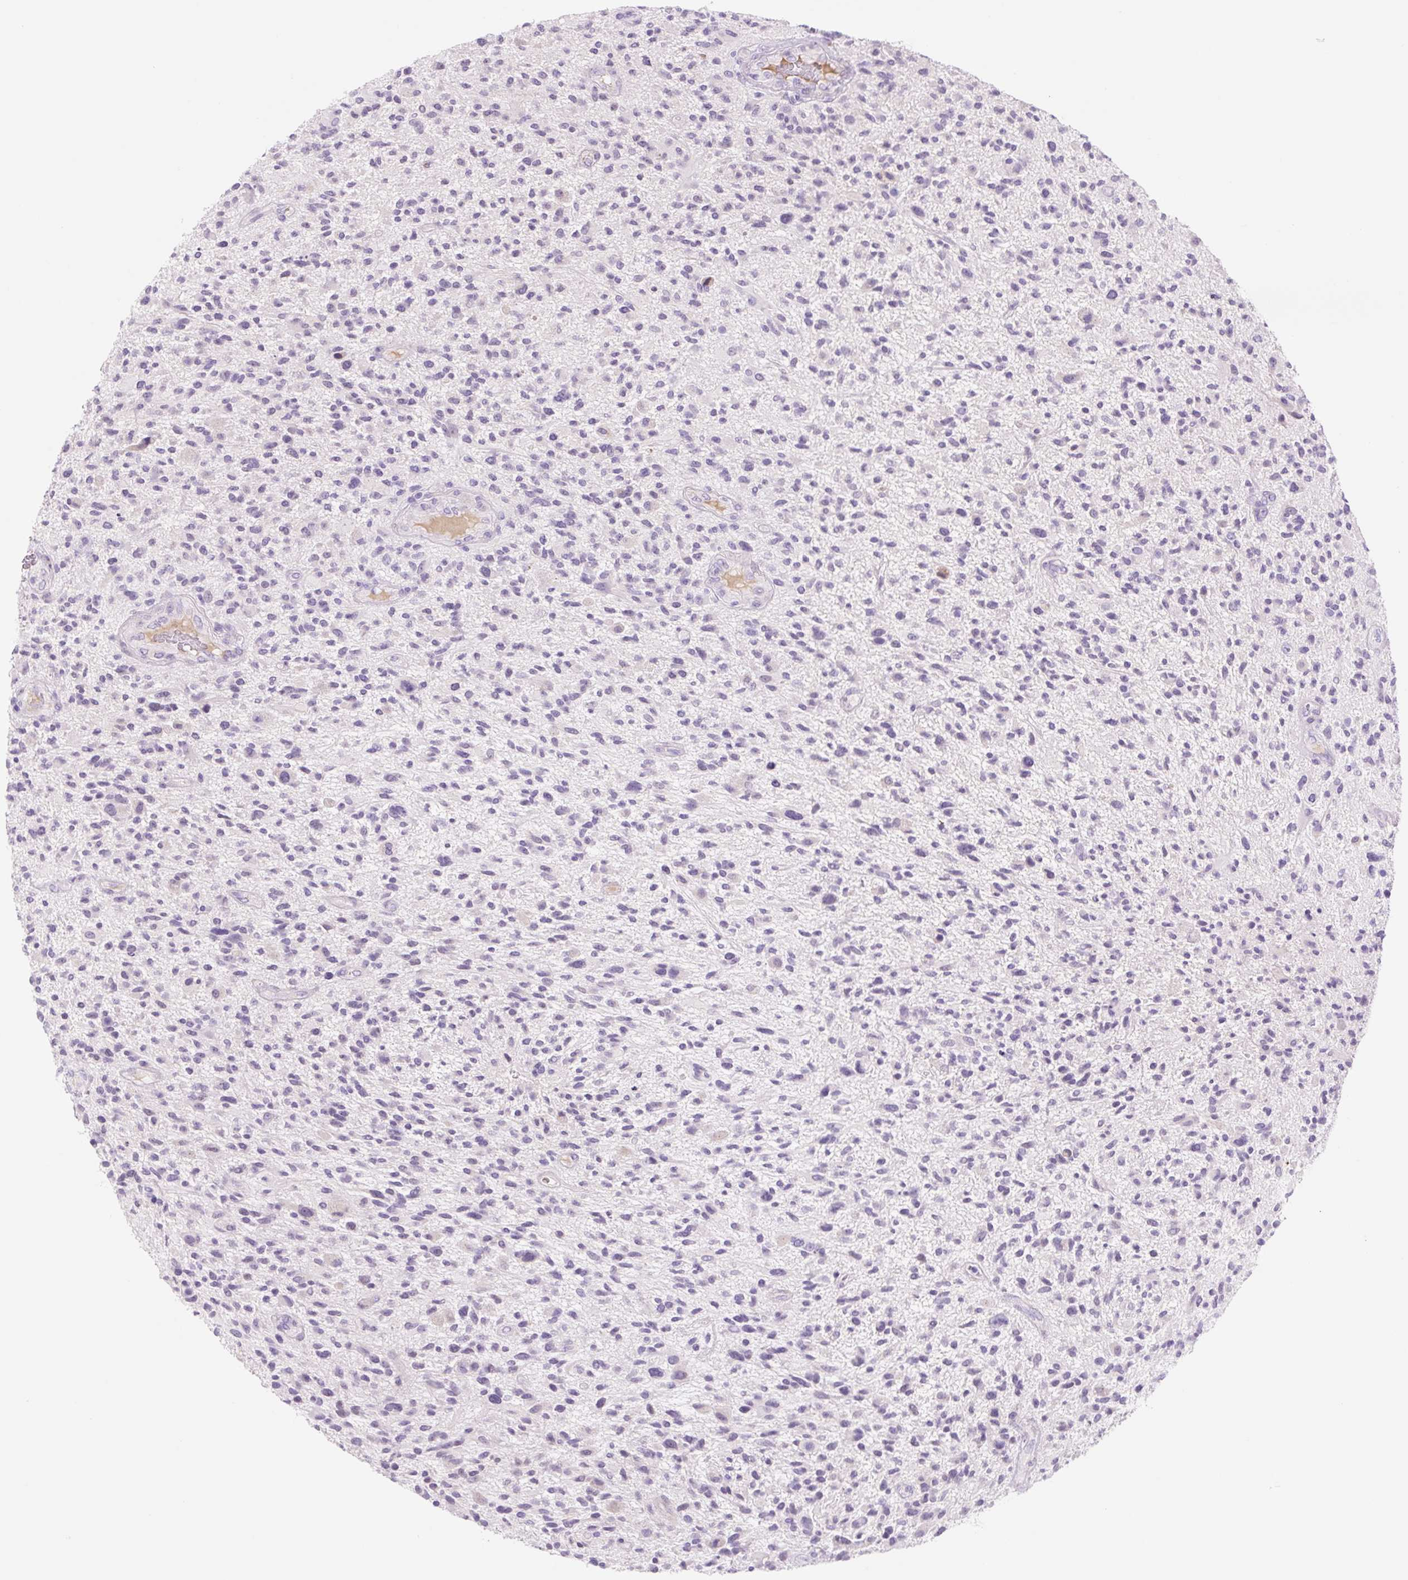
{"staining": {"intensity": "negative", "quantity": "none", "location": "none"}, "tissue": "glioma", "cell_type": "Tumor cells", "image_type": "cancer", "snomed": [{"axis": "morphology", "description": "Glioma, malignant, High grade"}, {"axis": "topography", "description": "Brain"}], "caption": "Immunohistochemical staining of glioma demonstrates no significant positivity in tumor cells.", "gene": "ZNF121", "patient": {"sex": "male", "age": 47}}